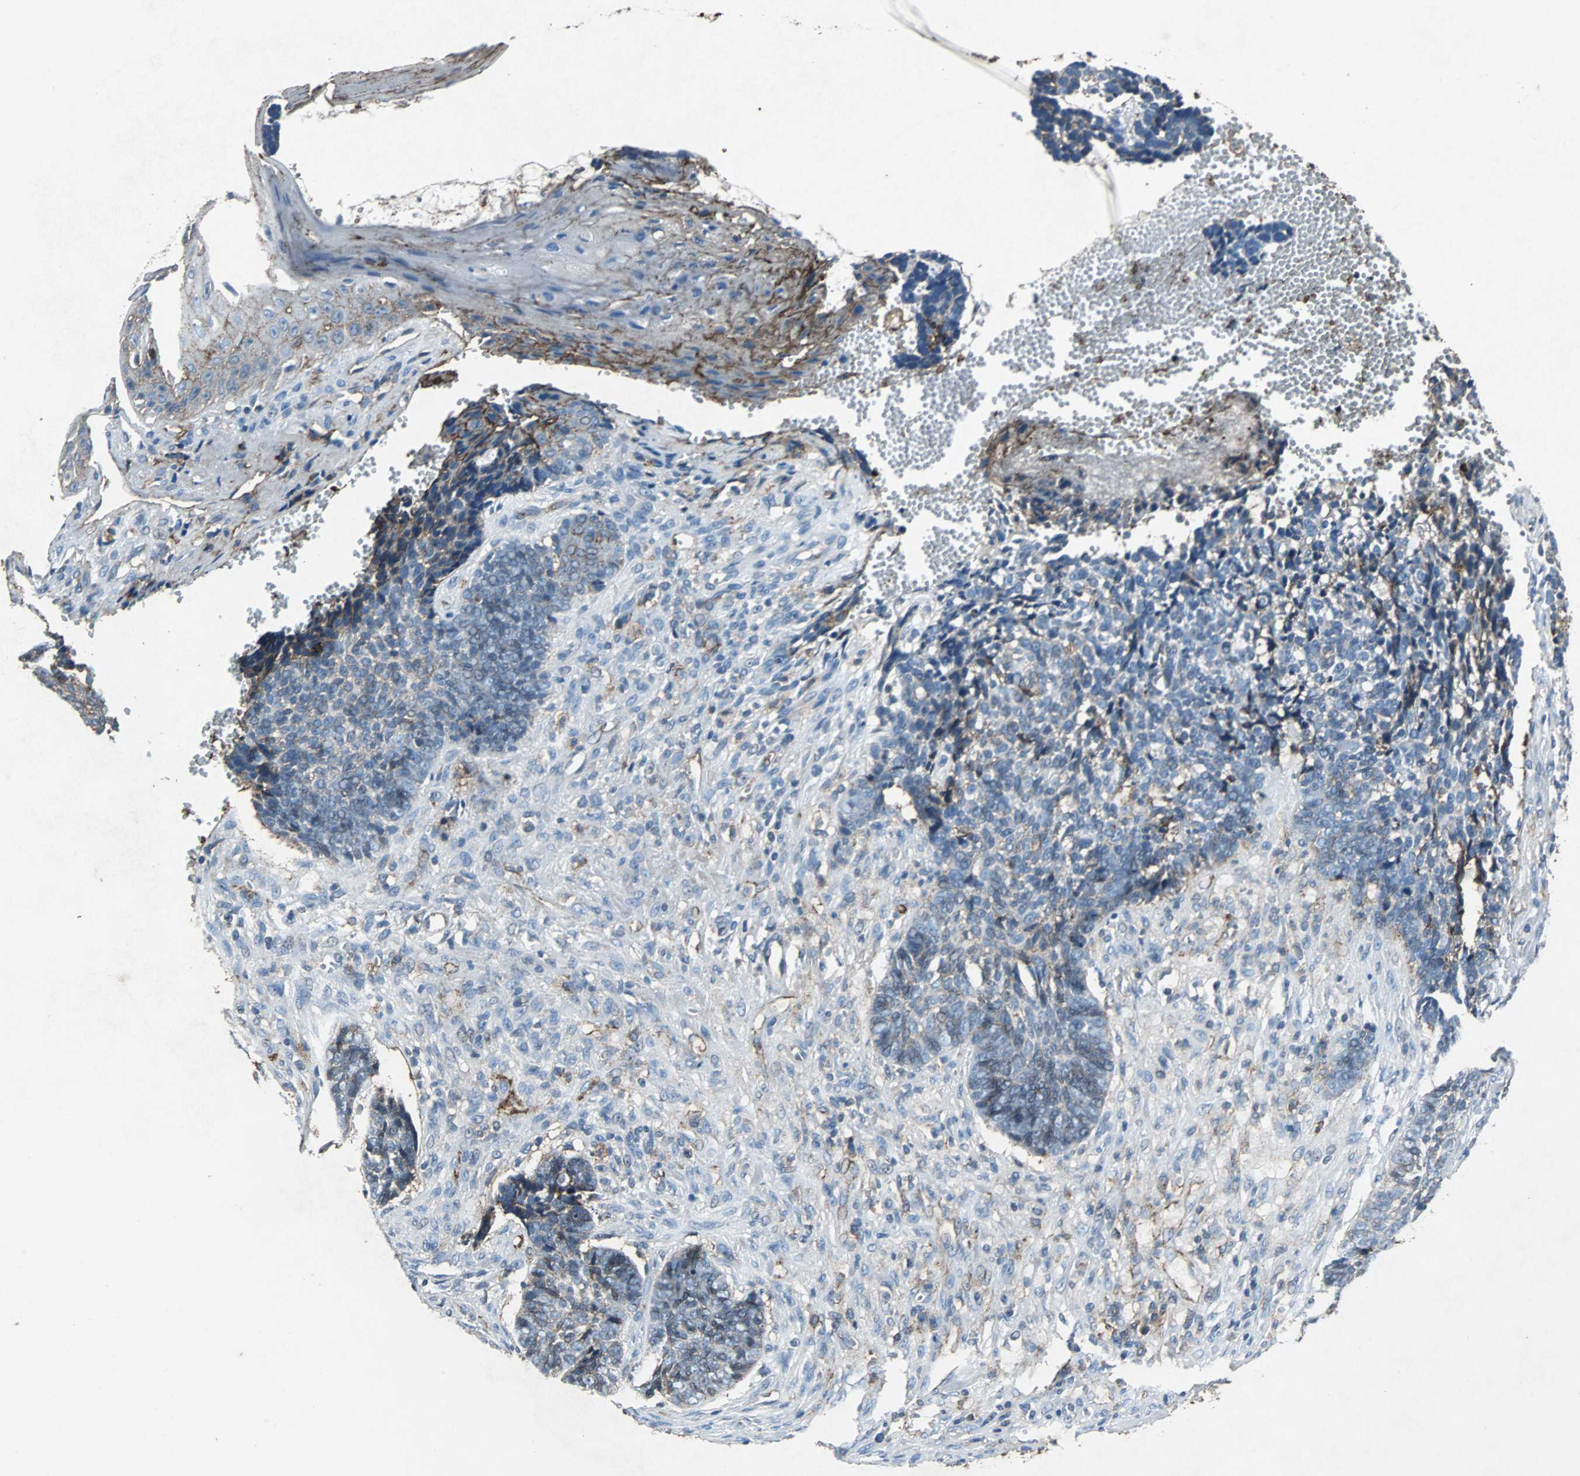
{"staining": {"intensity": "weak", "quantity": "25%-75%", "location": "cytoplasmic/membranous"}, "tissue": "skin cancer", "cell_type": "Tumor cells", "image_type": "cancer", "snomed": [{"axis": "morphology", "description": "Basal cell carcinoma"}, {"axis": "topography", "description": "Skin"}], "caption": "Immunohistochemistry (IHC) photomicrograph of human basal cell carcinoma (skin) stained for a protein (brown), which demonstrates low levels of weak cytoplasmic/membranous expression in about 25%-75% of tumor cells.", "gene": "F11R", "patient": {"sex": "male", "age": 84}}